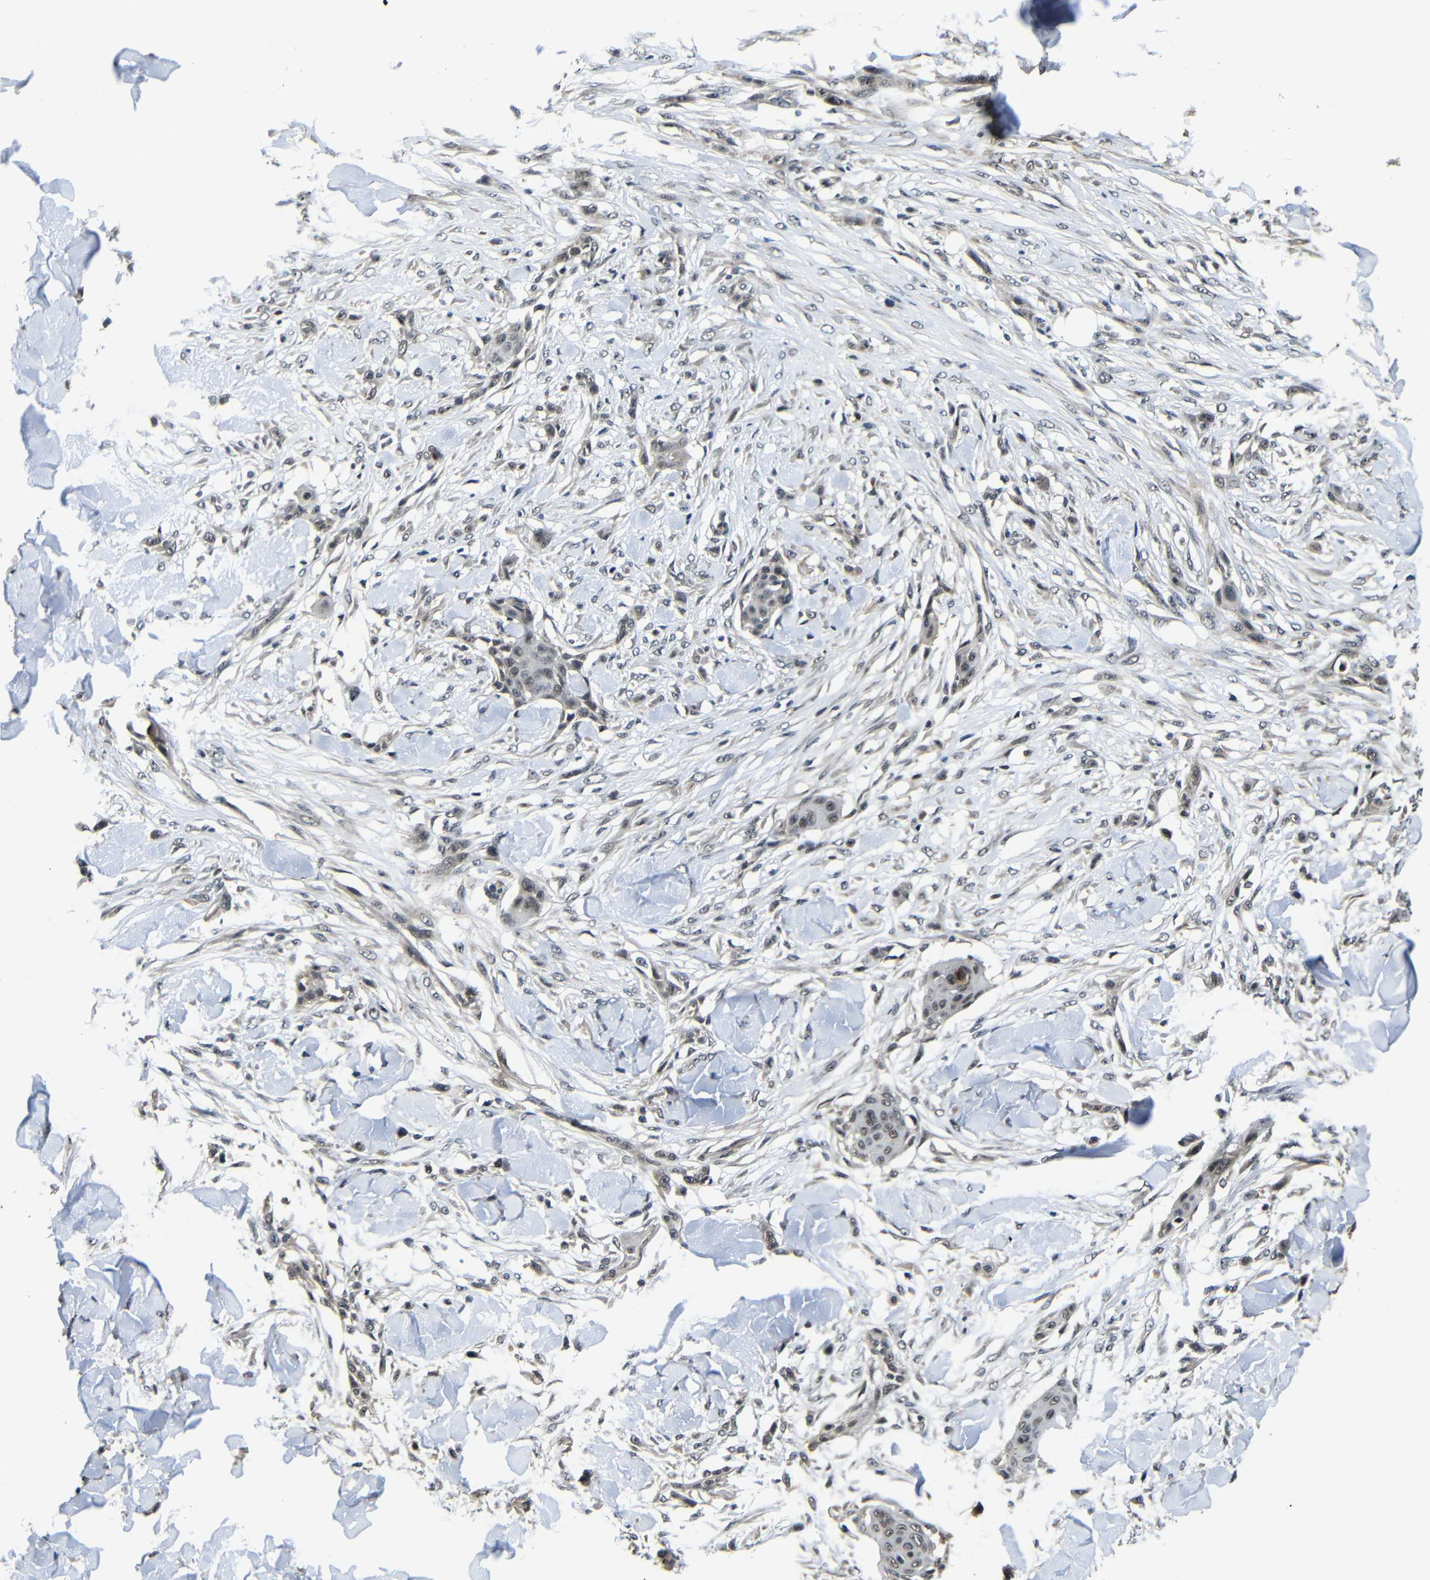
{"staining": {"intensity": "negative", "quantity": "none", "location": "none"}, "tissue": "skin cancer", "cell_type": "Tumor cells", "image_type": "cancer", "snomed": [{"axis": "morphology", "description": "Squamous cell carcinoma, NOS"}, {"axis": "topography", "description": "Skin"}], "caption": "Tumor cells are negative for brown protein staining in skin cancer (squamous cell carcinoma).", "gene": "FAM172A", "patient": {"sex": "female", "age": 59}}